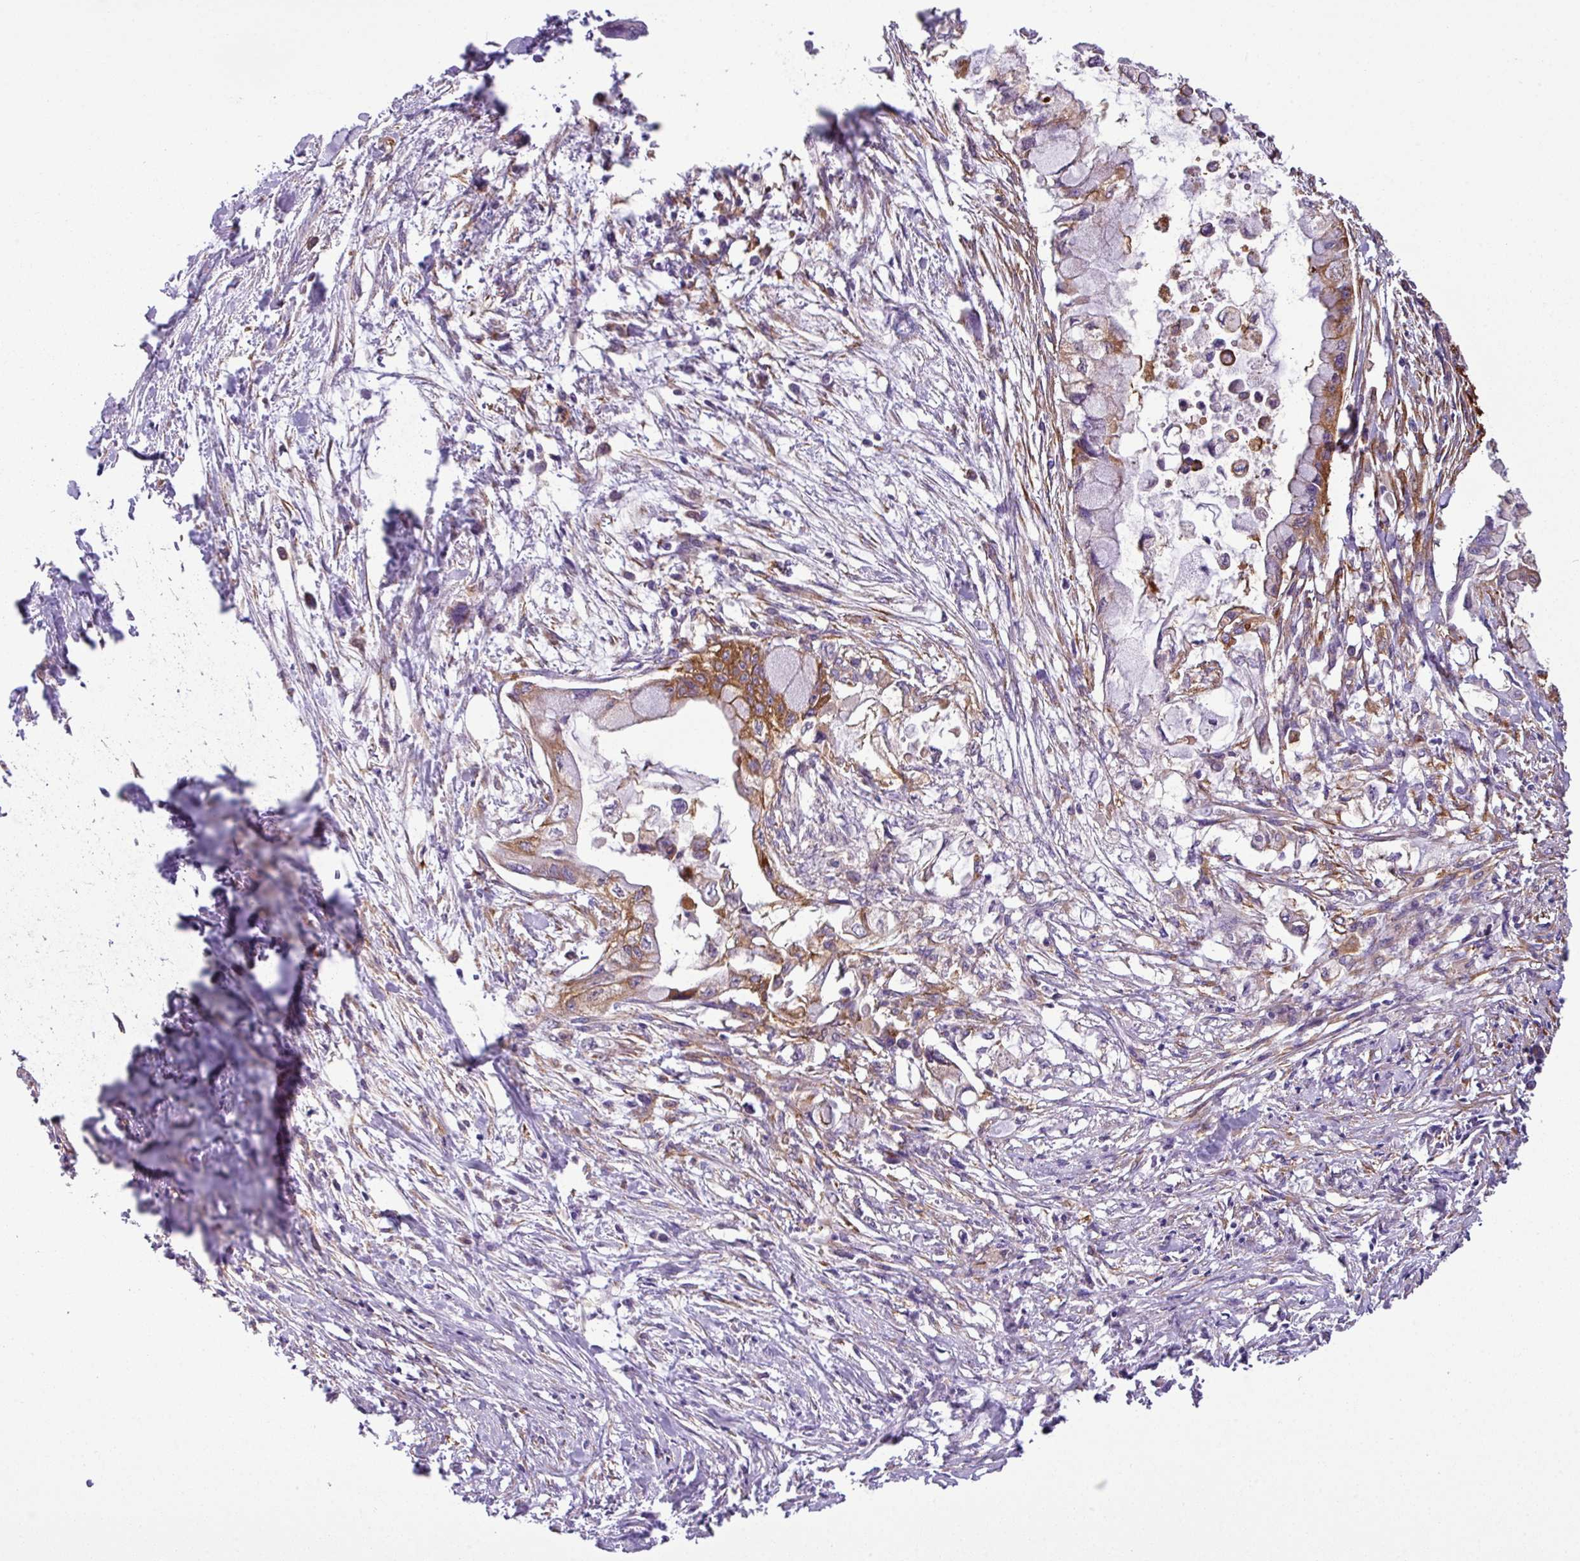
{"staining": {"intensity": "moderate", "quantity": ">75%", "location": "cytoplasmic/membranous"}, "tissue": "pancreatic cancer", "cell_type": "Tumor cells", "image_type": "cancer", "snomed": [{"axis": "morphology", "description": "Adenocarcinoma, NOS"}, {"axis": "topography", "description": "Pancreas"}], "caption": "The immunohistochemical stain labels moderate cytoplasmic/membranous staining in tumor cells of adenocarcinoma (pancreatic) tissue.", "gene": "XNDC1N", "patient": {"sex": "male", "age": 48}}